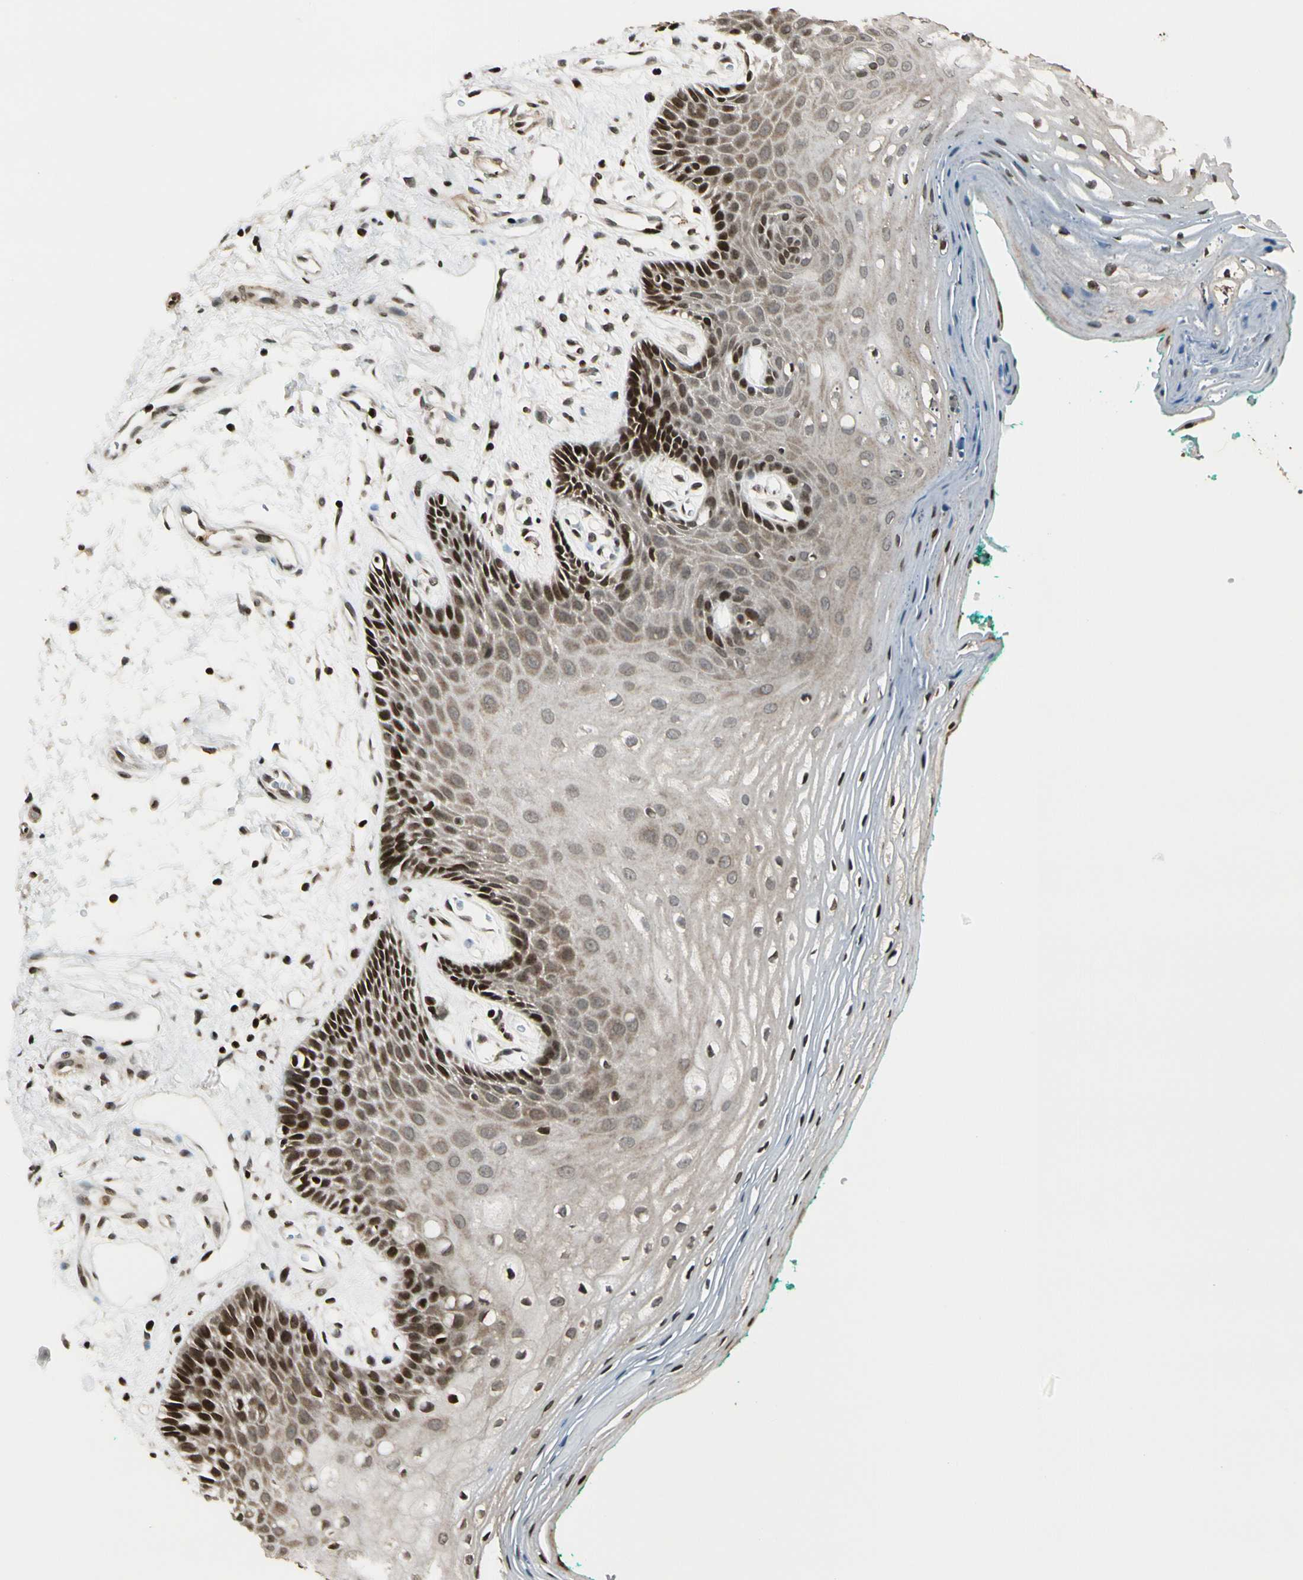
{"staining": {"intensity": "moderate", "quantity": ">75%", "location": "cytoplasmic/membranous,nuclear"}, "tissue": "oral mucosa", "cell_type": "Squamous epithelial cells", "image_type": "normal", "snomed": [{"axis": "morphology", "description": "Normal tissue, NOS"}, {"axis": "topography", "description": "Skeletal muscle"}, {"axis": "topography", "description": "Oral tissue"}, {"axis": "topography", "description": "Peripheral nerve tissue"}], "caption": "Oral mucosa was stained to show a protein in brown. There is medium levels of moderate cytoplasmic/membranous,nuclear positivity in about >75% of squamous epithelial cells. (DAB = brown stain, brightfield microscopy at high magnification).", "gene": "TSHZ3", "patient": {"sex": "female", "age": 84}}